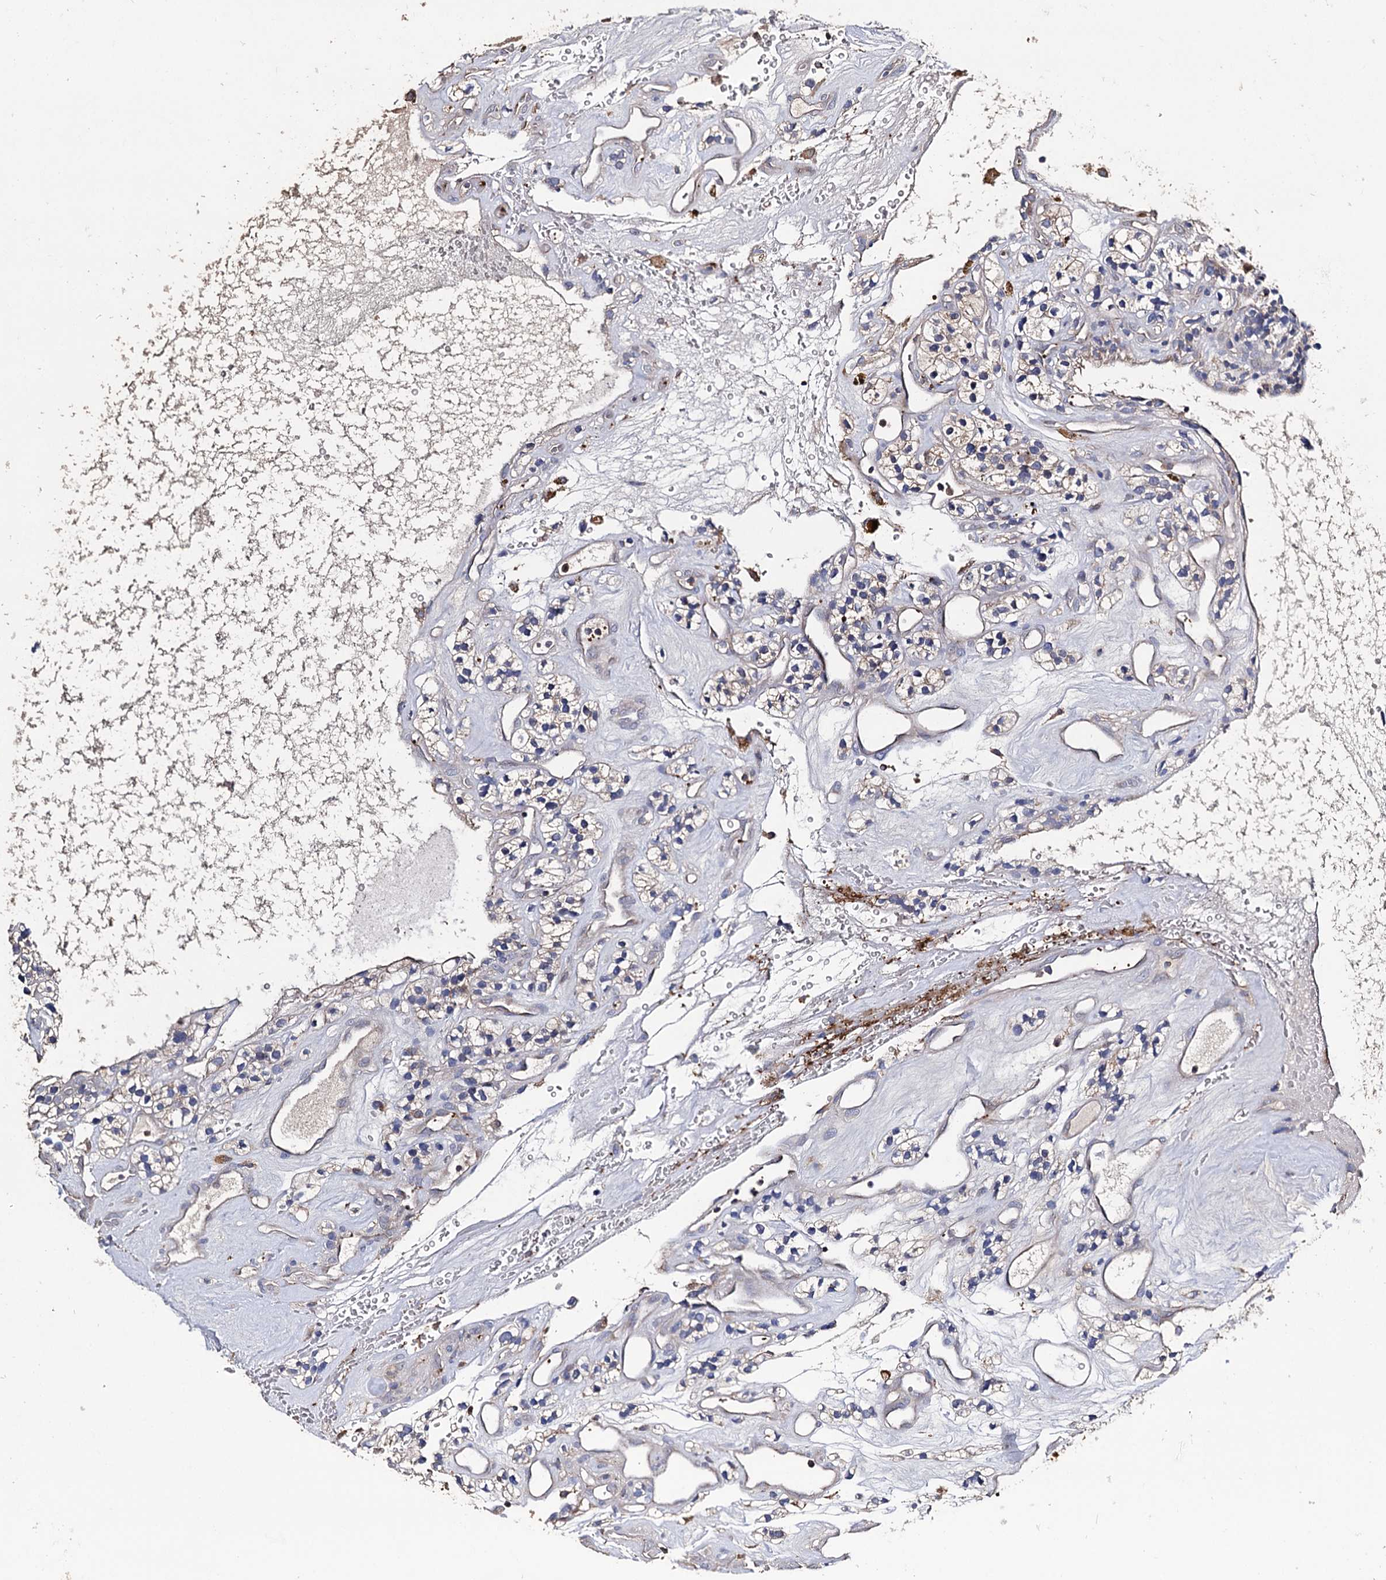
{"staining": {"intensity": "weak", "quantity": "<25%", "location": "cytoplasmic/membranous"}, "tissue": "renal cancer", "cell_type": "Tumor cells", "image_type": "cancer", "snomed": [{"axis": "morphology", "description": "Adenocarcinoma, NOS"}, {"axis": "topography", "description": "Kidney"}], "caption": "Tumor cells are negative for protein expression in human renal adenocarcinoma.", "gene": "DNAH6", "patient": {"sex": "female", "age": 57}}